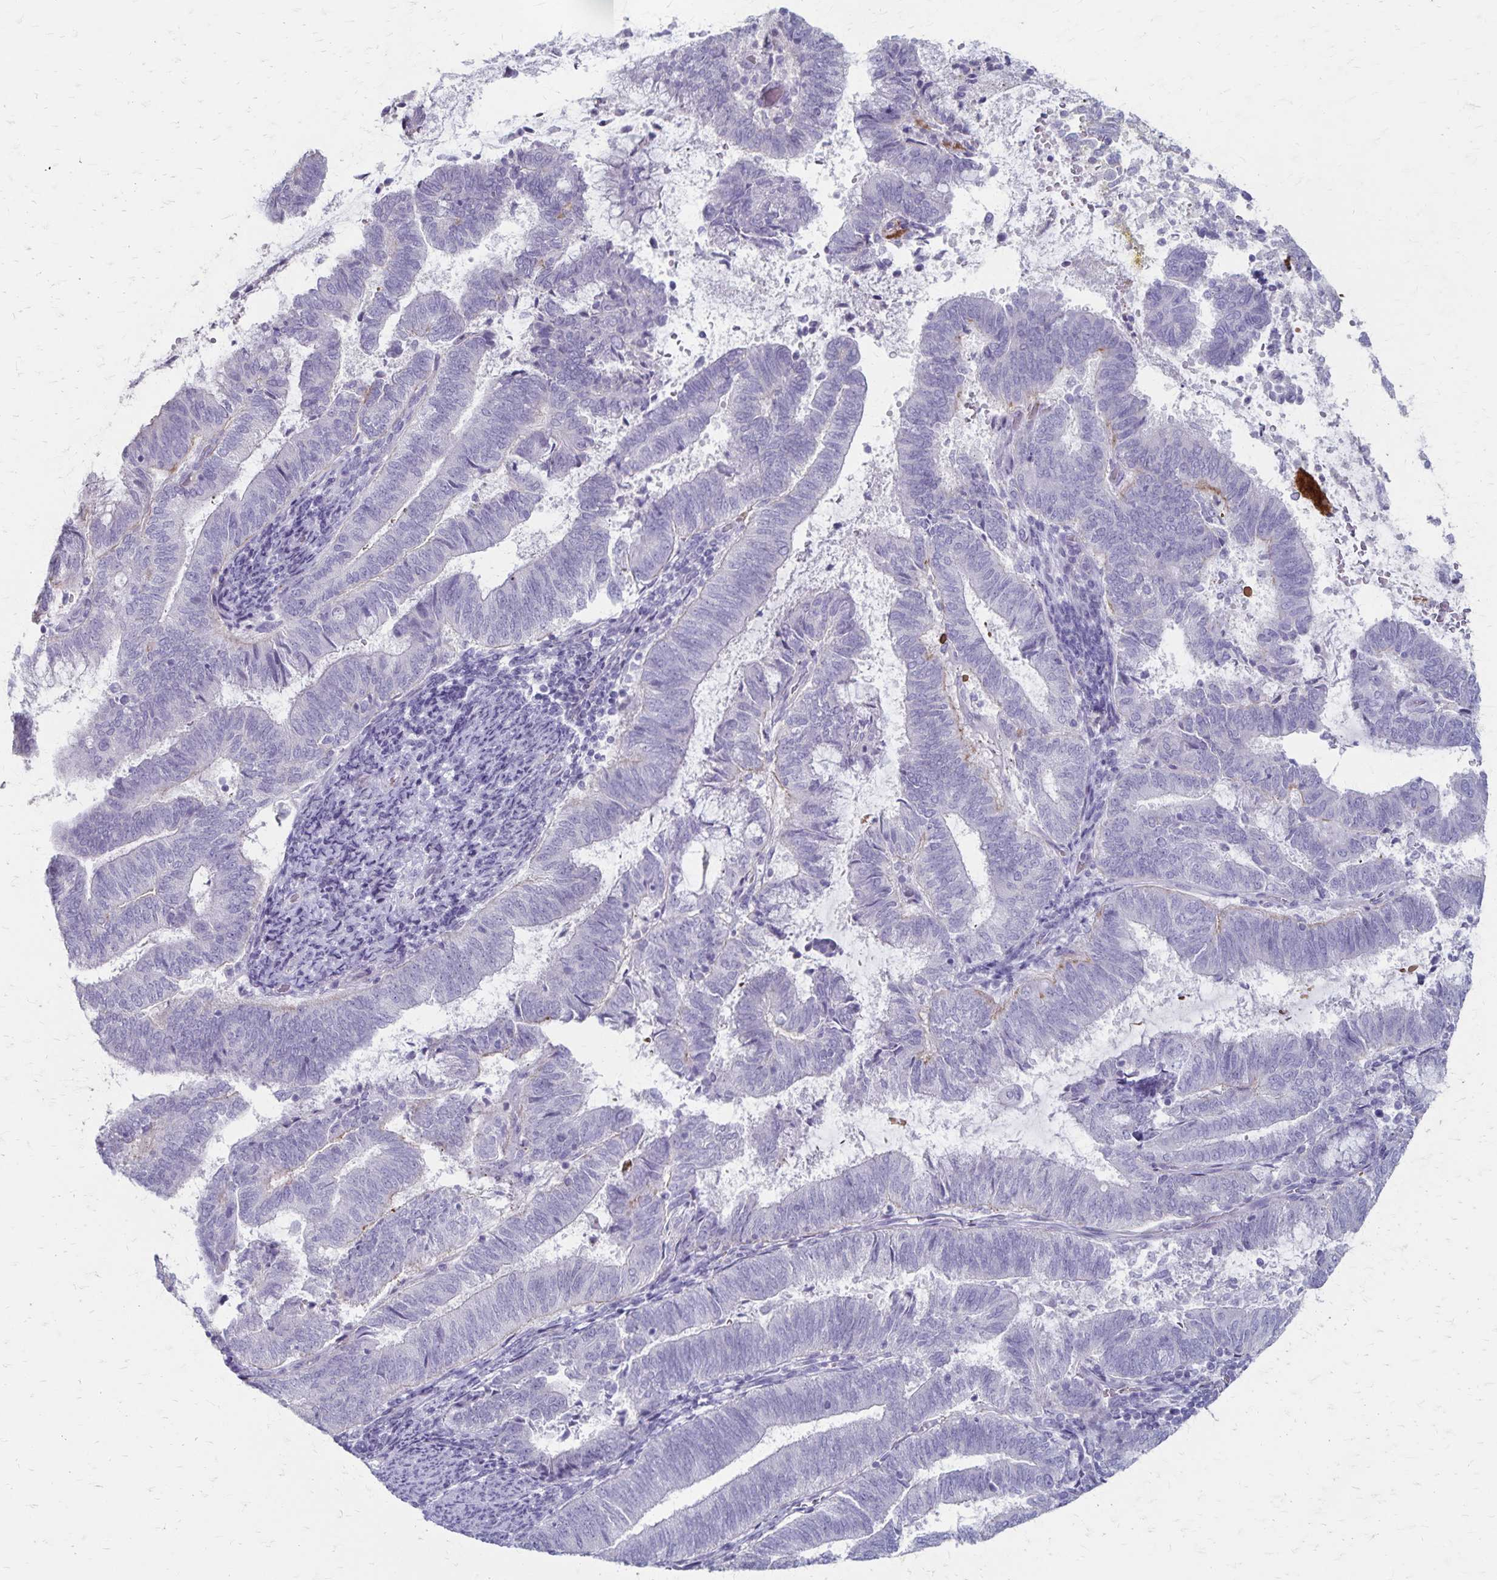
{"staining": {"intensity": "negative", "quantity": "none", "location": "none"}, "tissue": "endometrial cancer", "cell_type": "Tumor cells", "image_type": "cancer", "snomed": [{"axis": "morphology", "description": "Adenocarcinoma, NOS"}, {"axis": "topography", "description": "Endometrium"}], "caption": "DAB (3,3'-diaminobenzidine) immunohistochemical staining of endometrial adenocarcinoma demonstrates no significant staining in tumor cells.", "gene": "RASL10B", "patient": {"sex": "female", "age": 65}}